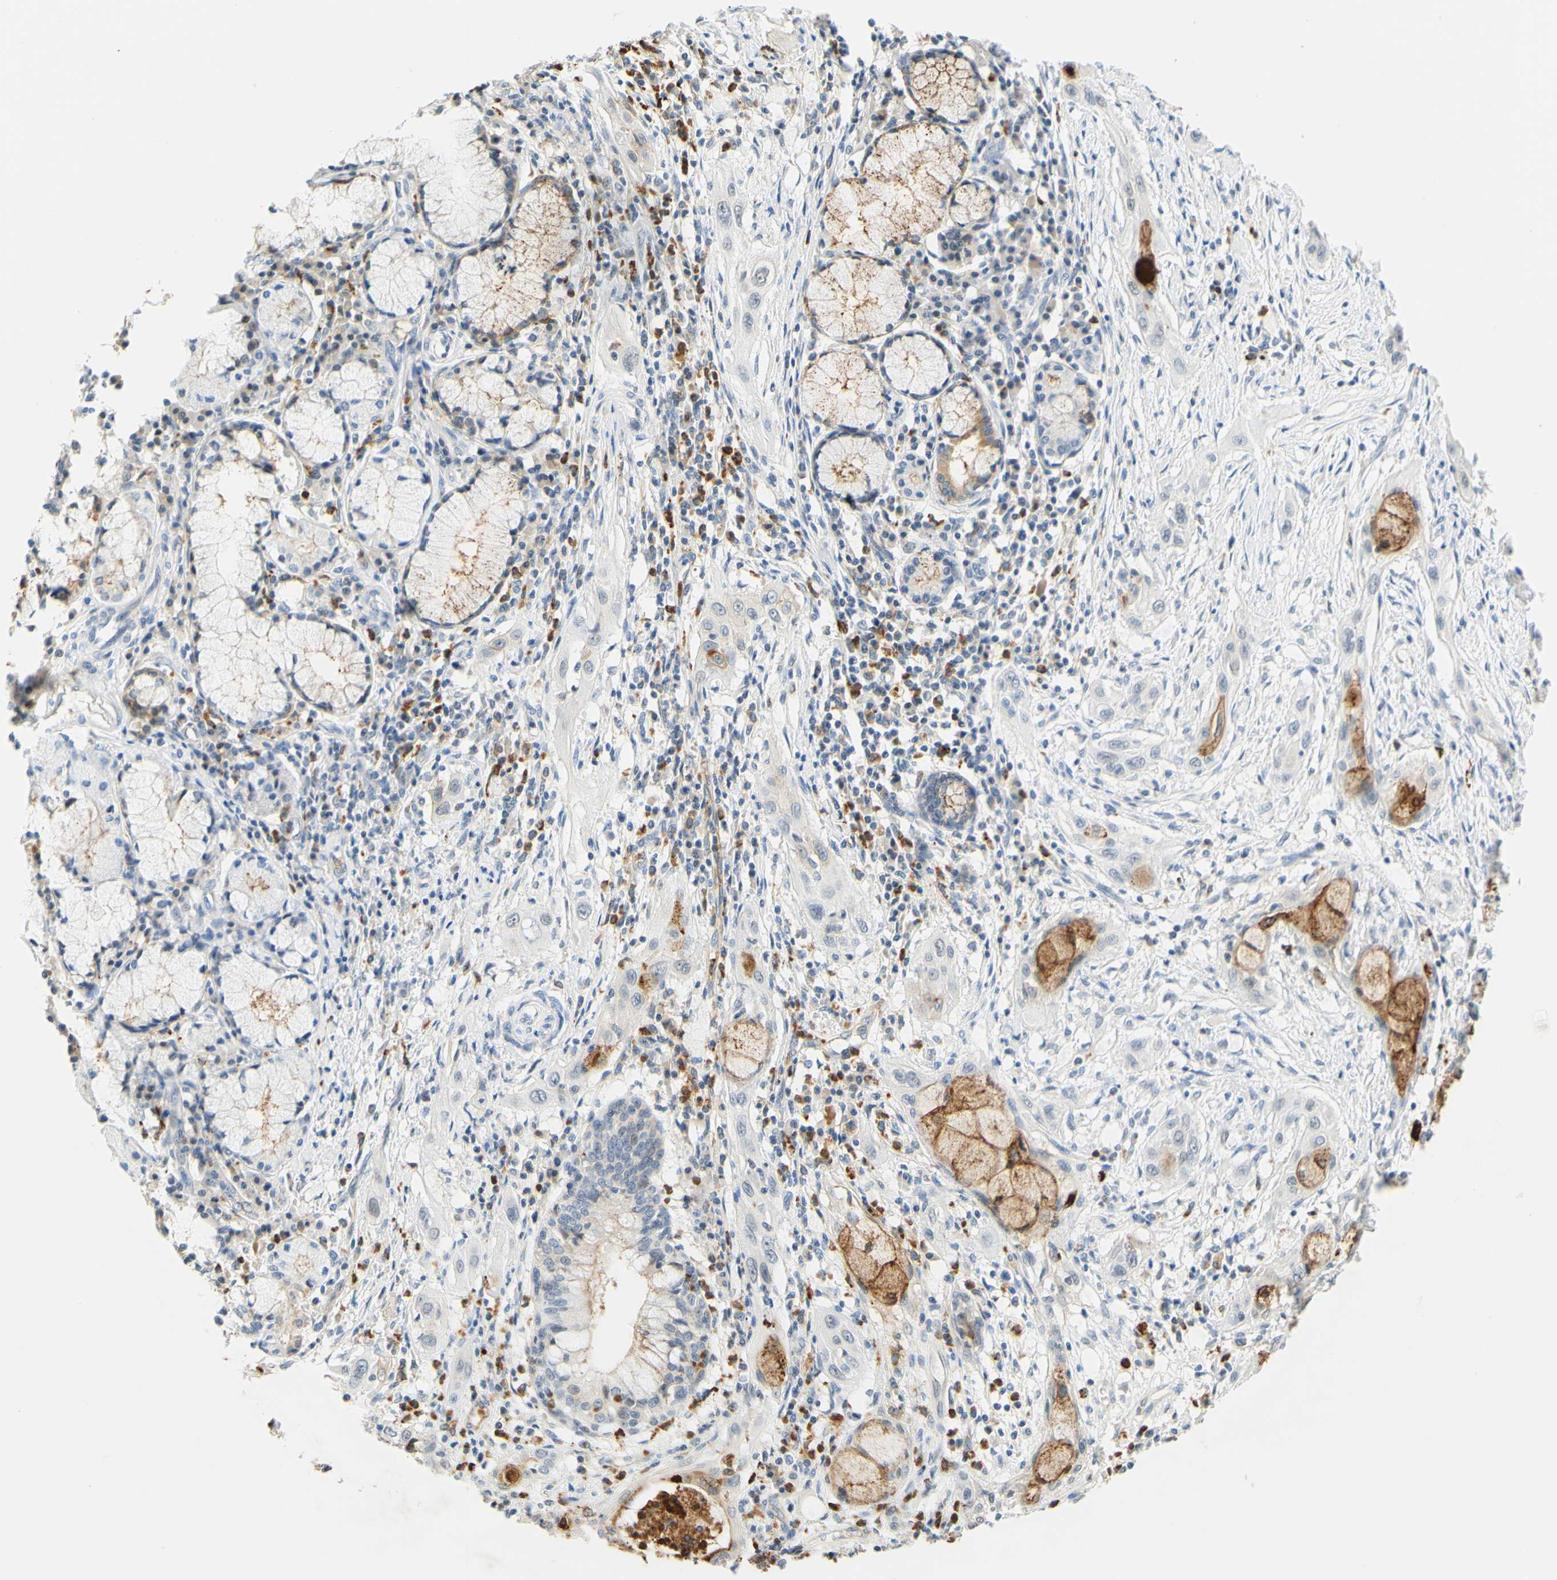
{"staining": {"intensity": "negative", "quantity": "none", "location": "none"}, "tissue": "lung cancer", "cell_type": "Tumor cells", "image_type": "cancer", "snomed": [{"axis": "morphology", "description": "Squamous cell carcinoma, NOS"}, {"axis": "topography", "description": "Lung"}], "caption": "Immunohistochemistry of human lung cancer shows no staining in tumor cells.", "gene": "TREM2", "patient": {"sex": "female", "age": 47}}